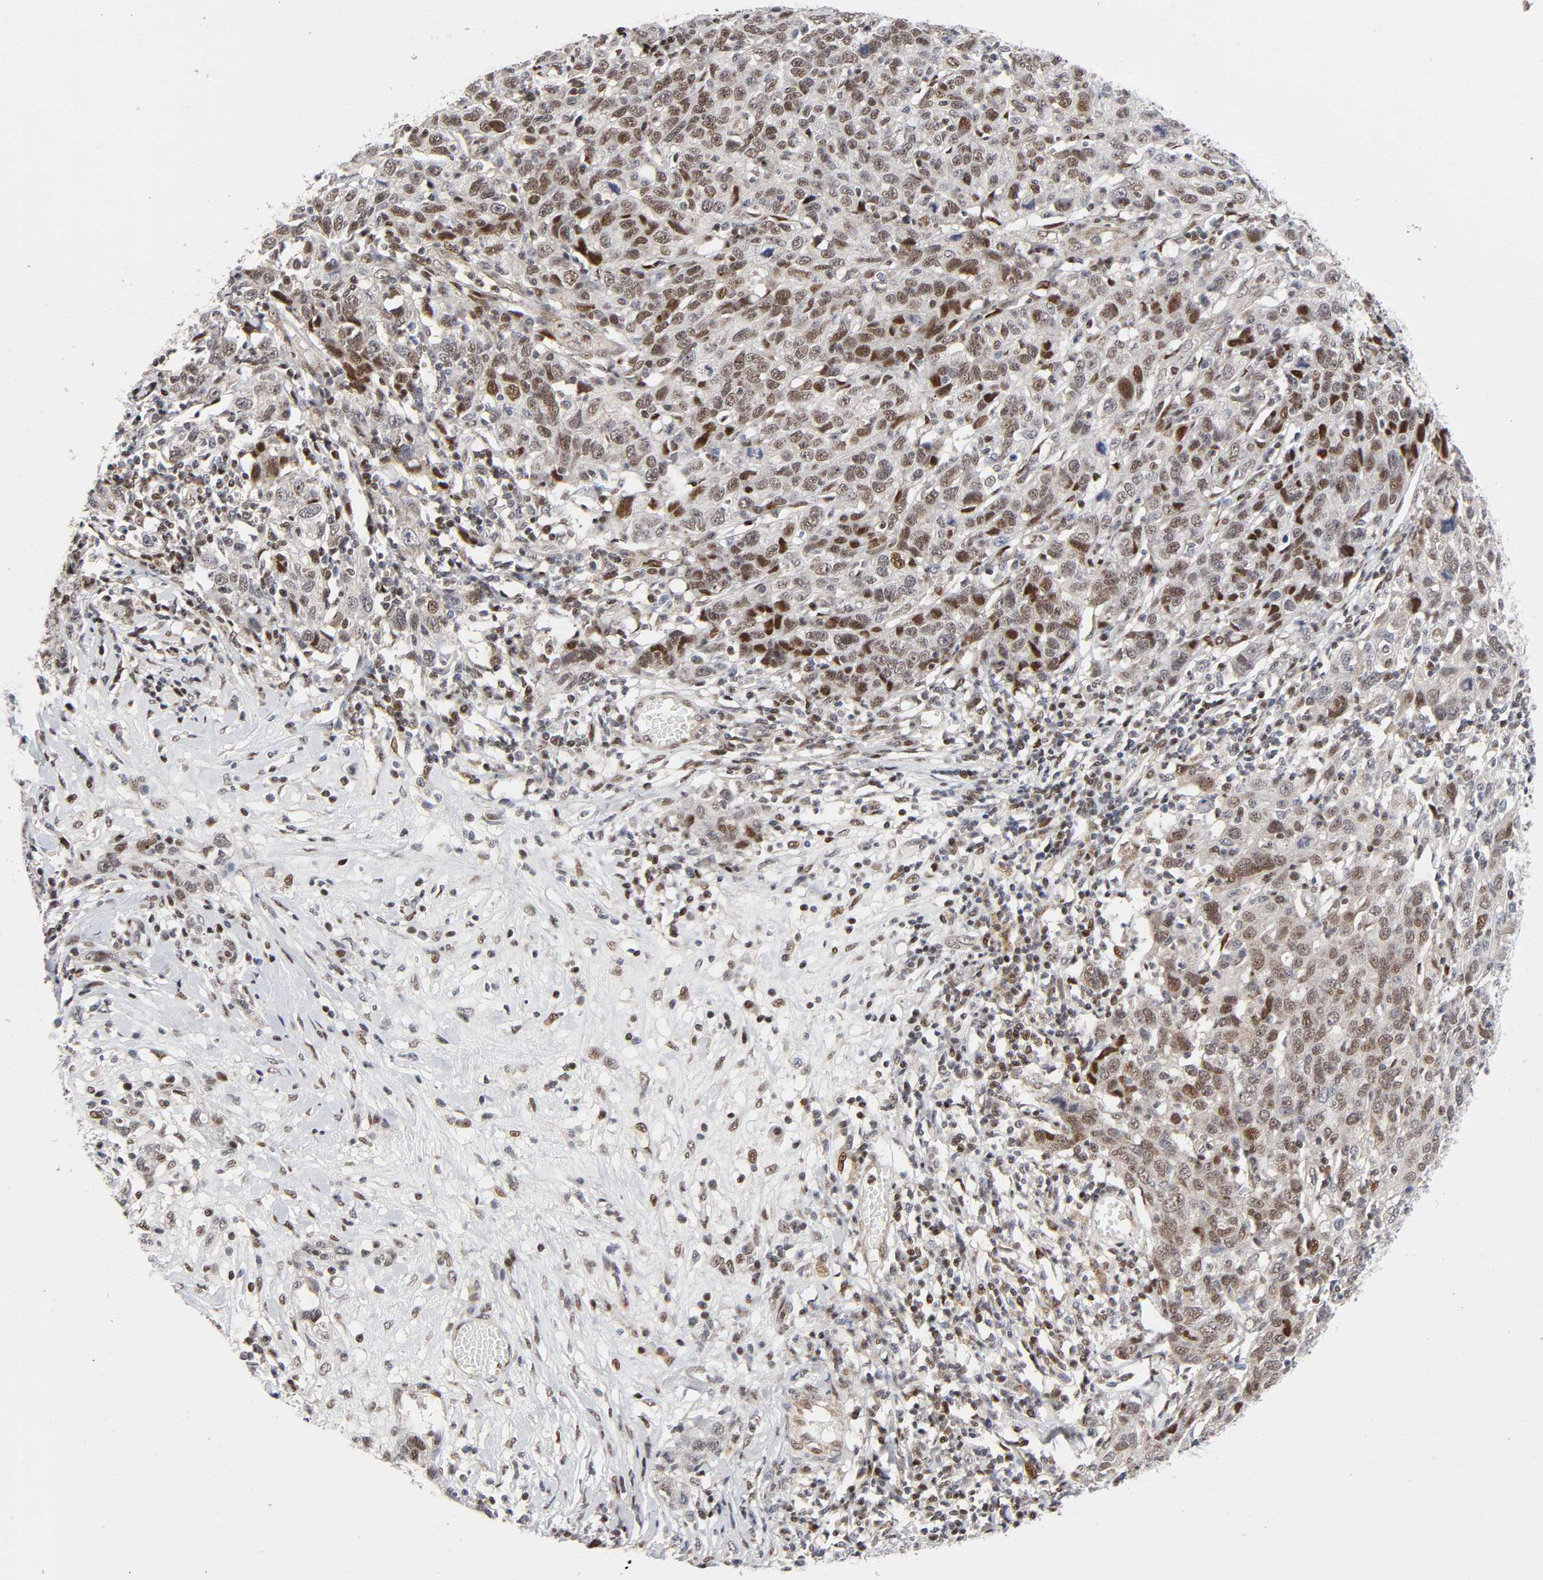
{"staining": {"intensity": "moderate", "quantity": "25%-75%", "location": "nuclear"}, "tissue": "ovarian cancer", "cell_type": "Tumor cells", "image_type": "cancer", "snomed": [{"axis": "morphology", "description": "Cystadenocarcinoma, serous, NOS"}, {"axis": "topography", "description": "Ovary"}], "caption": "Protein expression analysis of ovarian cancer demonstrates moderate nuclear staining in approximately 25%-75% of tumor cells.", "gene": "STK38", "patient": {"sex": "female", "age": 71}}